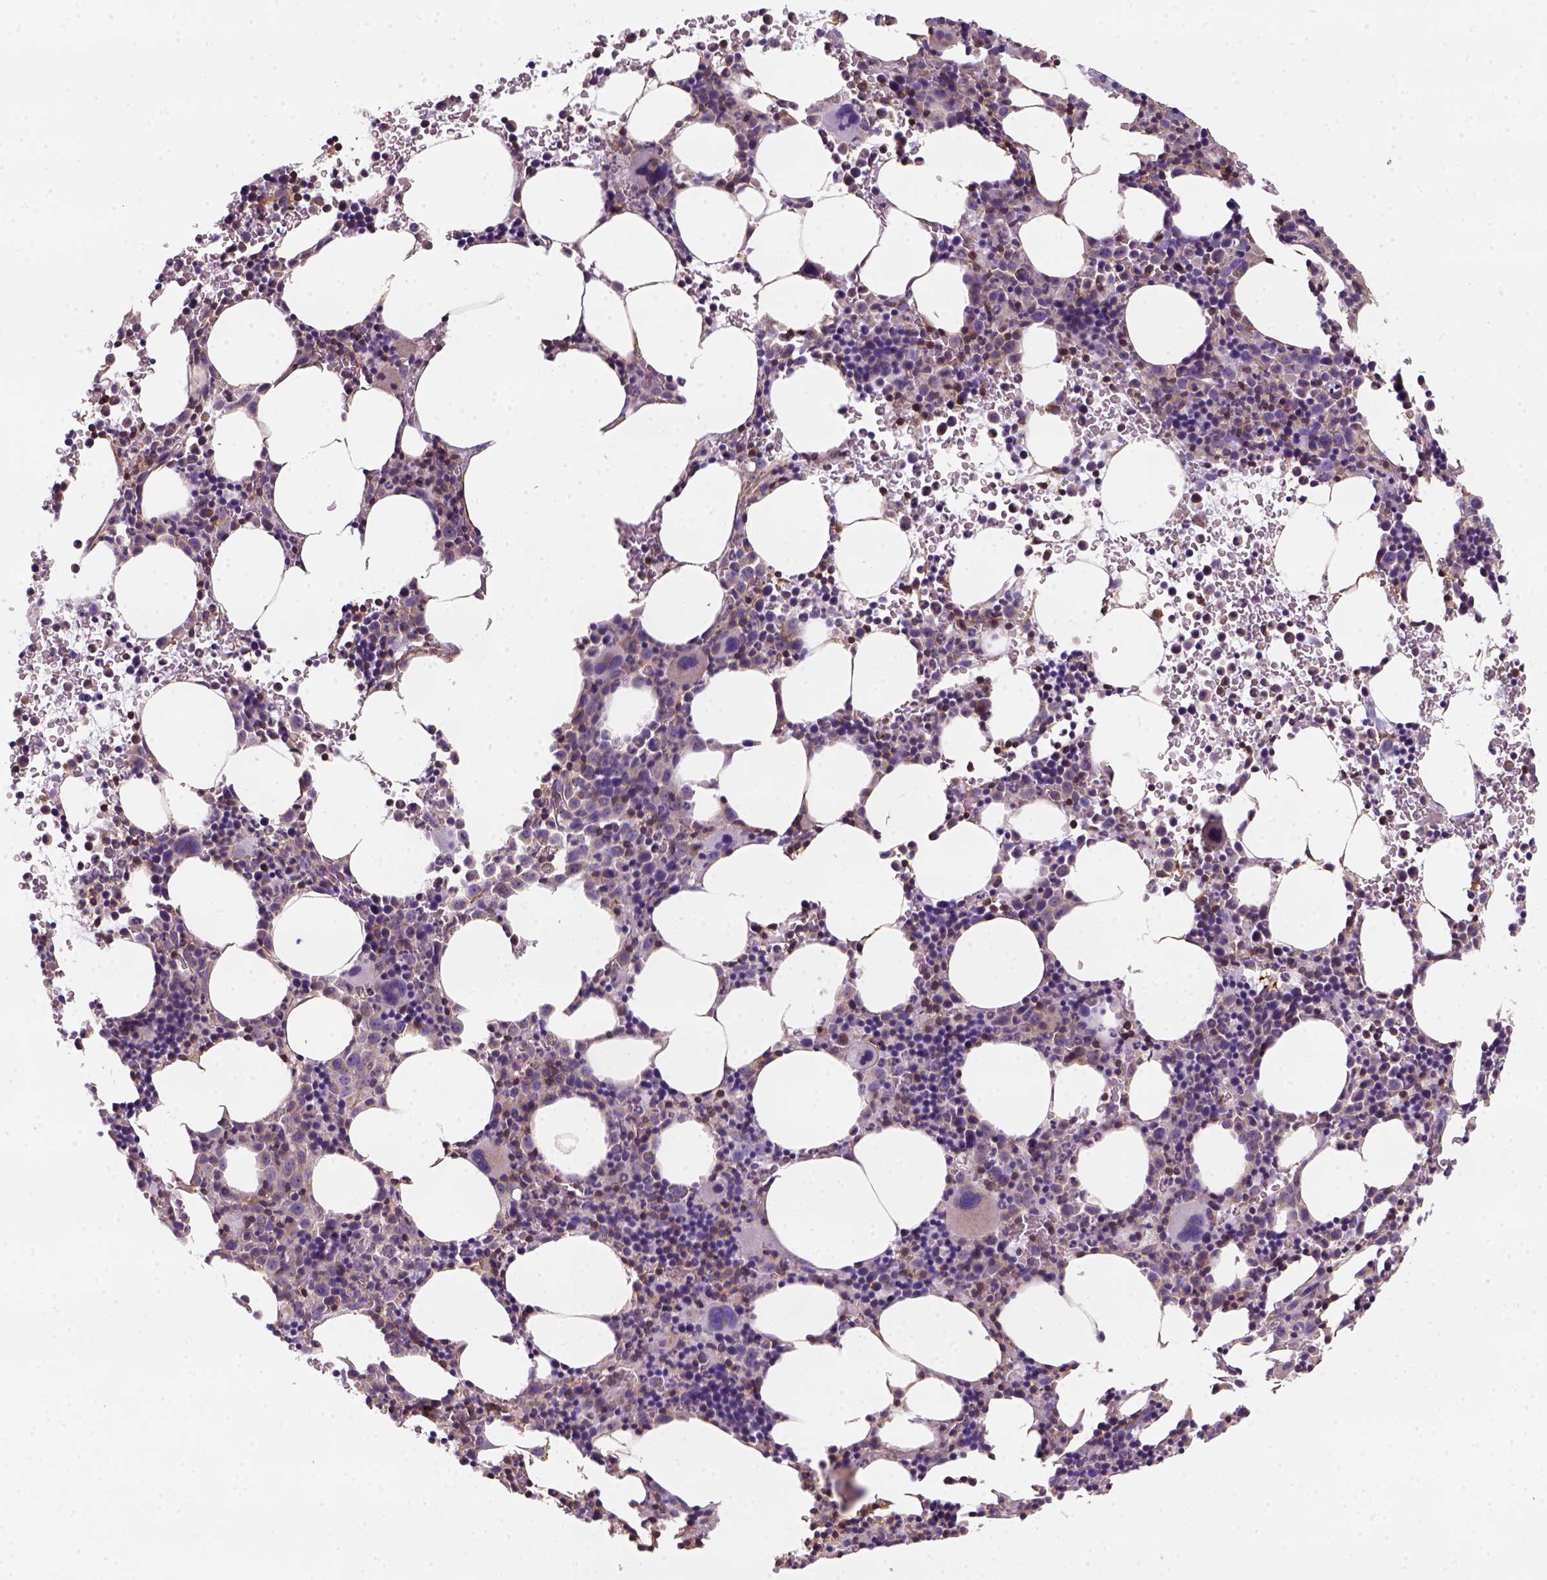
{"staining": {"intensity": "strong", "quantity": "<25%", "location": "cytoplasmic/membranous"}, "tissue": "bone marrow", "cell_type": "Hematopoietic cells", "image_type": "normal", "snomed": [{"axis": "morphology", "description": "Normal tissue, NOS"}, {"axis": "topography", "description": "Bone marrow"}], "caption": "A brown stain labels strong cytoplasmic/membranous positivity of a protein in hematopoietic cells of normal bone marrow.", "gene": "GPRC5D", "patient": {"sex": "male", "age": 58}}